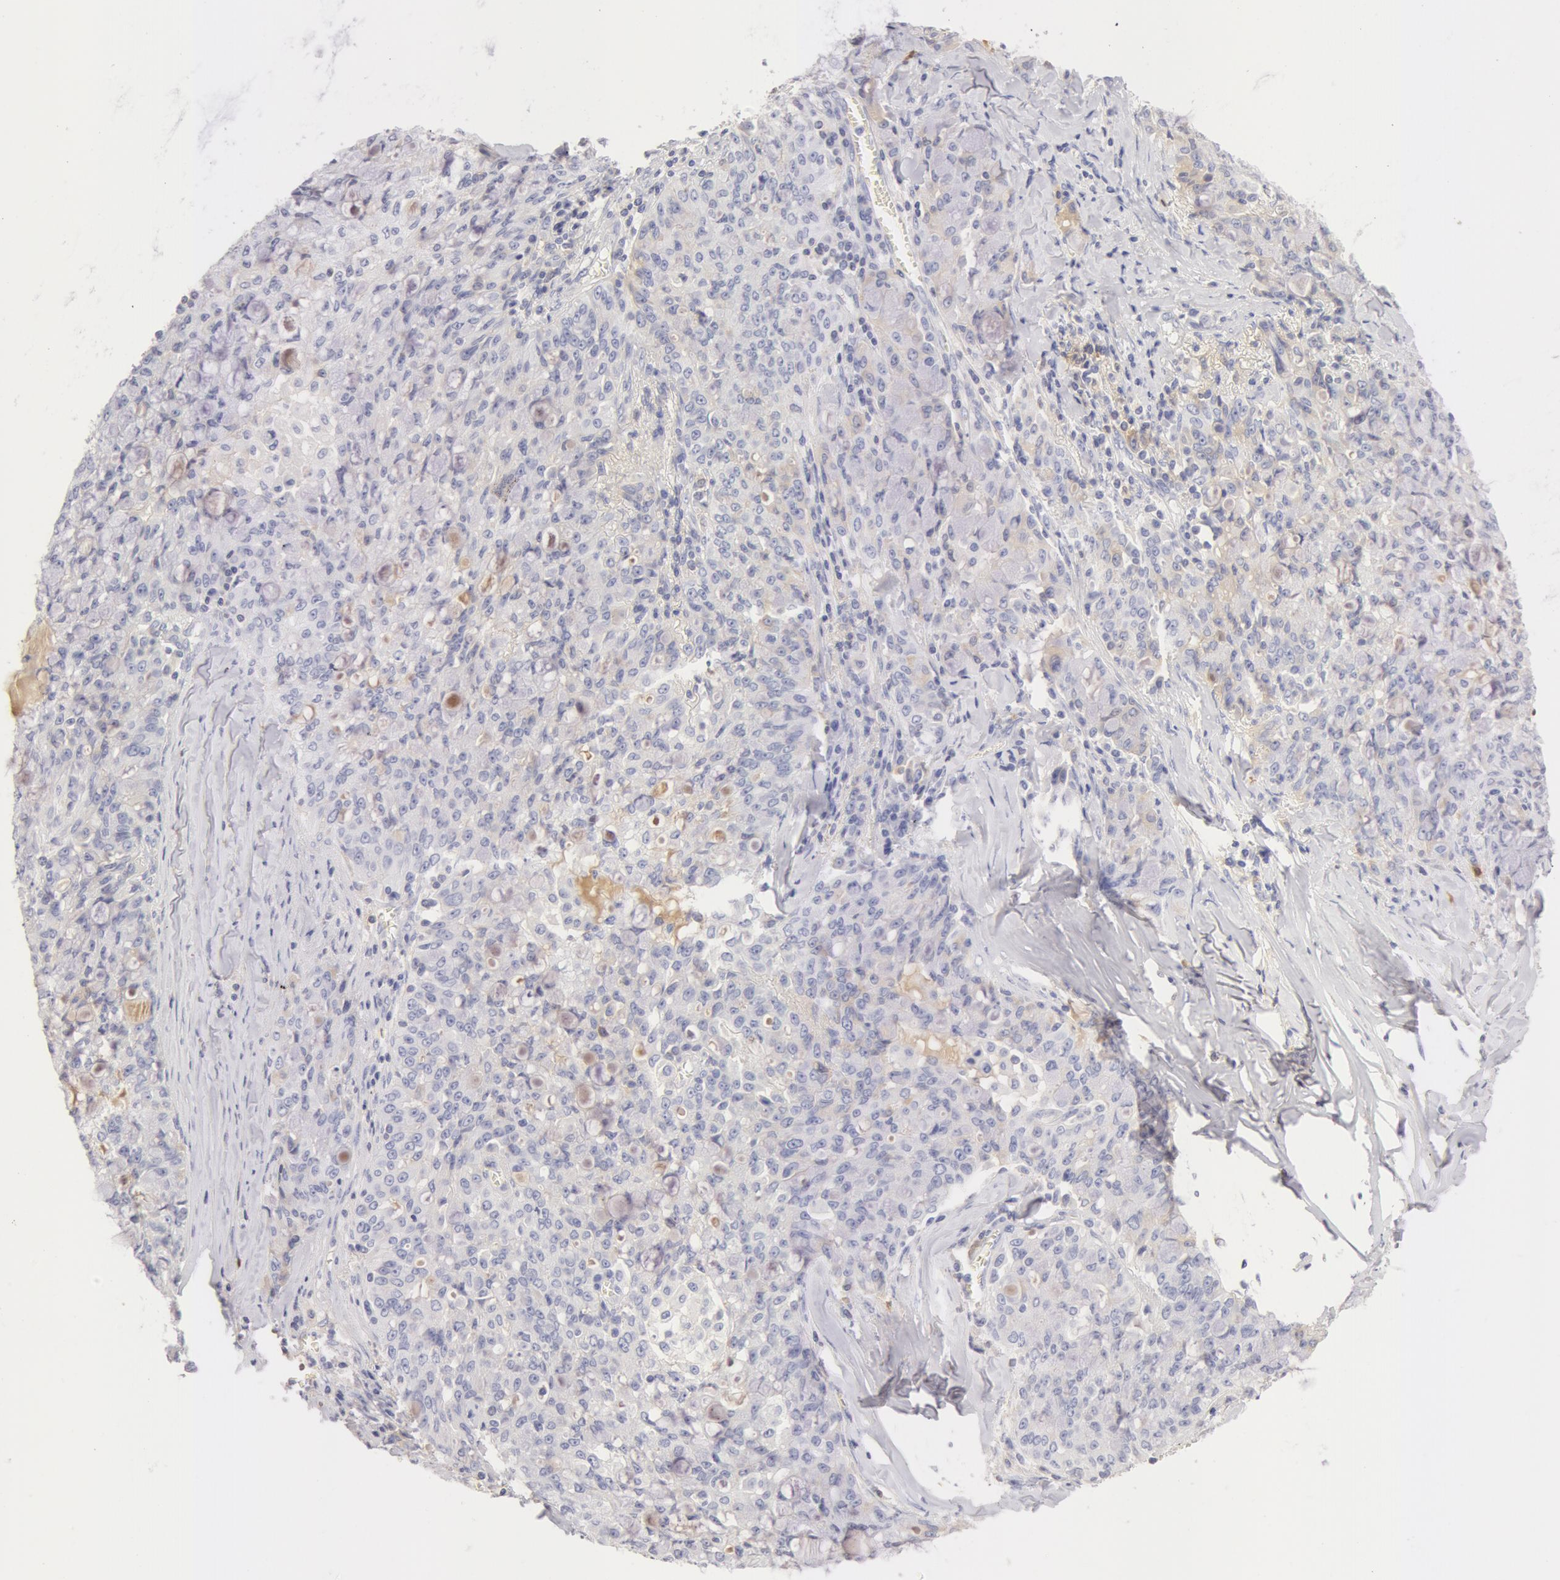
{"staining": {"intensity": "weak", "quantity": "<25%", "location": "cytoplasmic/membranous"}, "tissue": "lung cancer", "cell_type": "Tumor cells", "image_type": "cancer", "snomed": [{"axis": "morphology", "description": "Adenocarcinoma, NOS"}, {"axis": "topography", "description": "Lung"}], "caption": "Lung cancer was stained to show a protein in brown. There is no significant expression in tumor cells. (DAB immunohistochemistry (IHC) visualized using brightfield microscopy, high magnification).", "gene": "GC", "patient": {"sex": "female", "age": 44}}